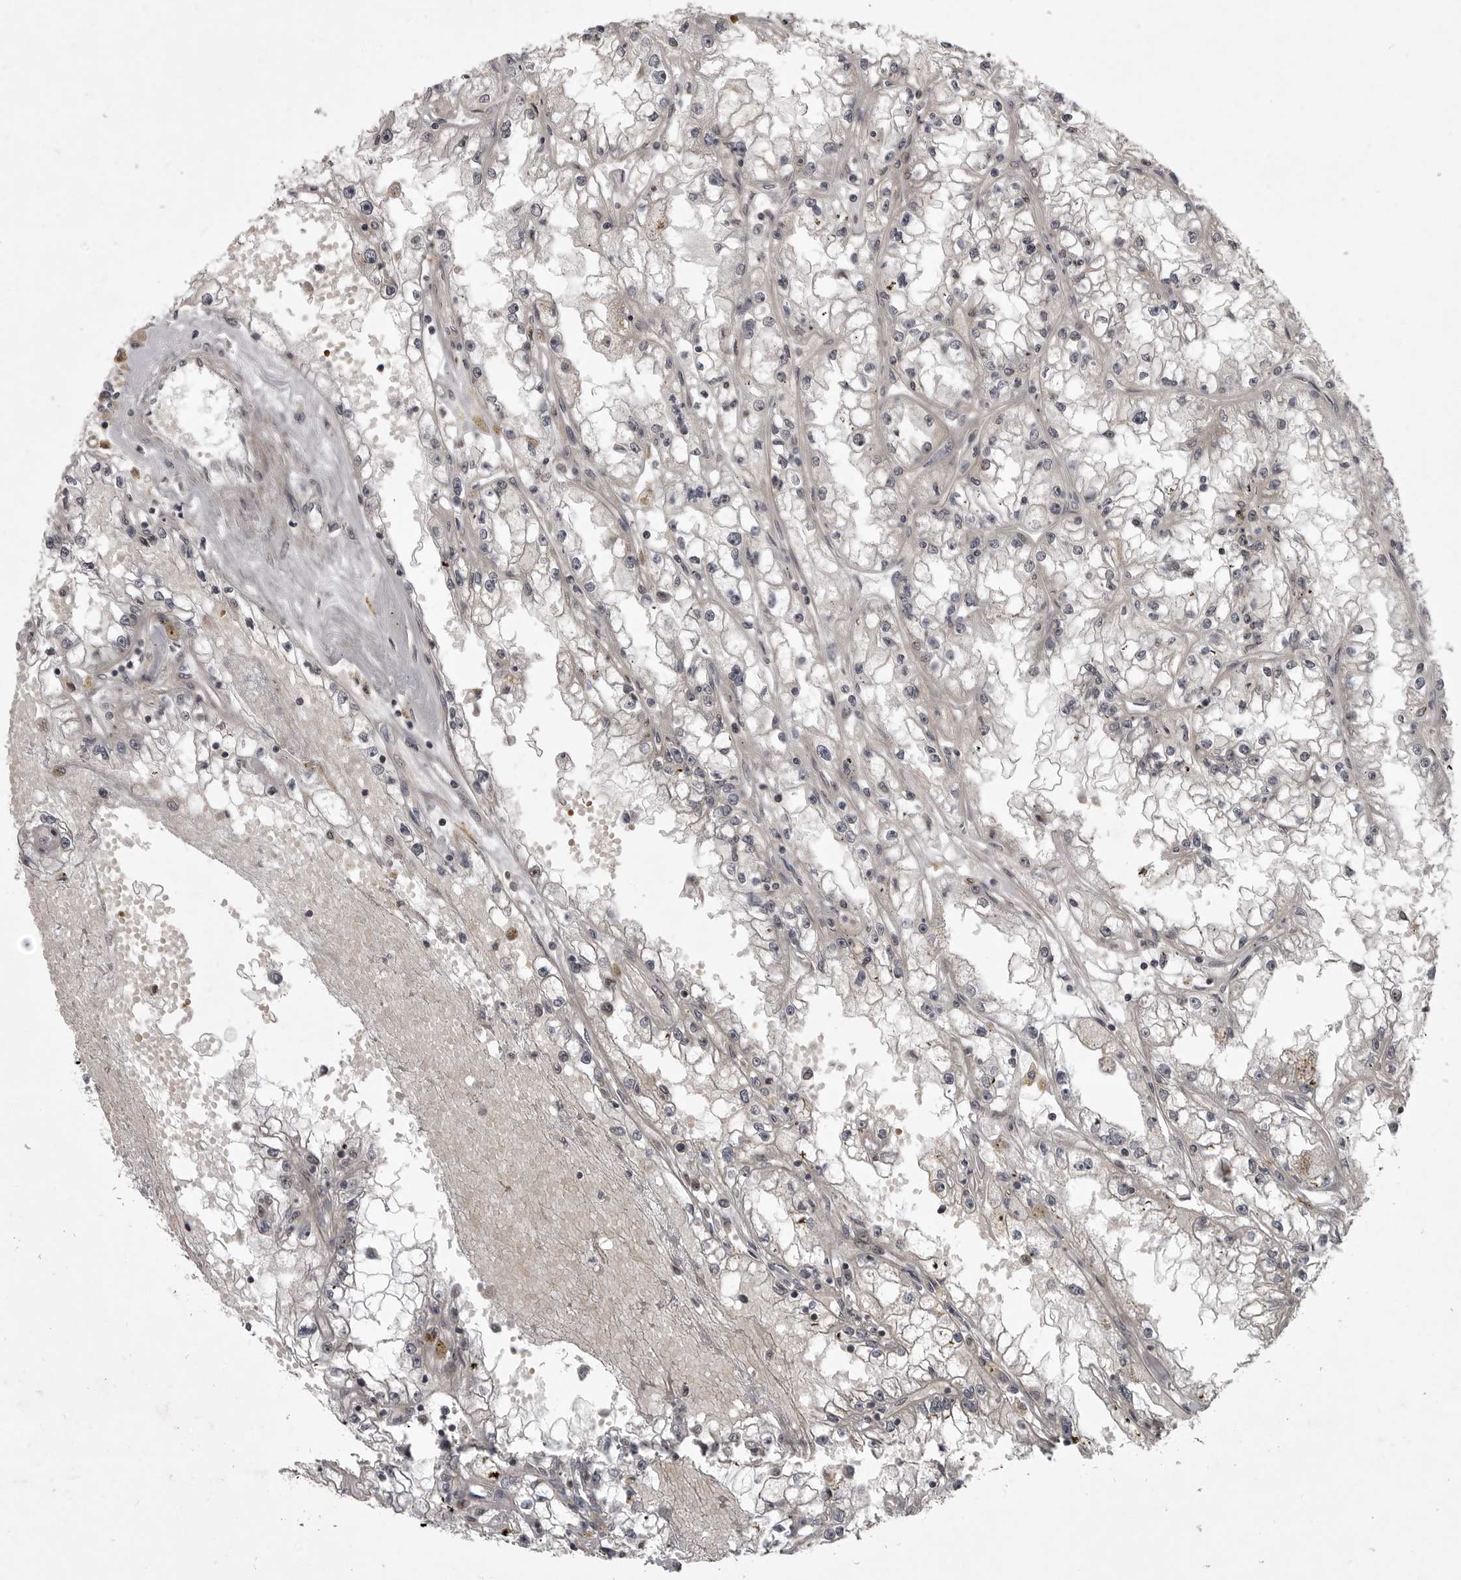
{"staining": {"intensity": "negative", "quantity": "none", "location": "none"}, "tissue": "renal cancer", "cell_type": "Tumor cells", "image_type": "cancer", "snomed": [{"axis": "morphology", "description": "Adenocarcinoma, NOS"}, {"axis": "topography", "description": "Kidney"}], "caption": "Immunohistochemistry micrograph of renal adenocarcinoma stained for a protein (brown), which exhibits no staining in tumor cells. The staining is performed using DAB brown chromogen with nuclei counter-stained in using hematoxylin.", "gene": "SNX16", "patient": {"sex": "male", "age": 56}}